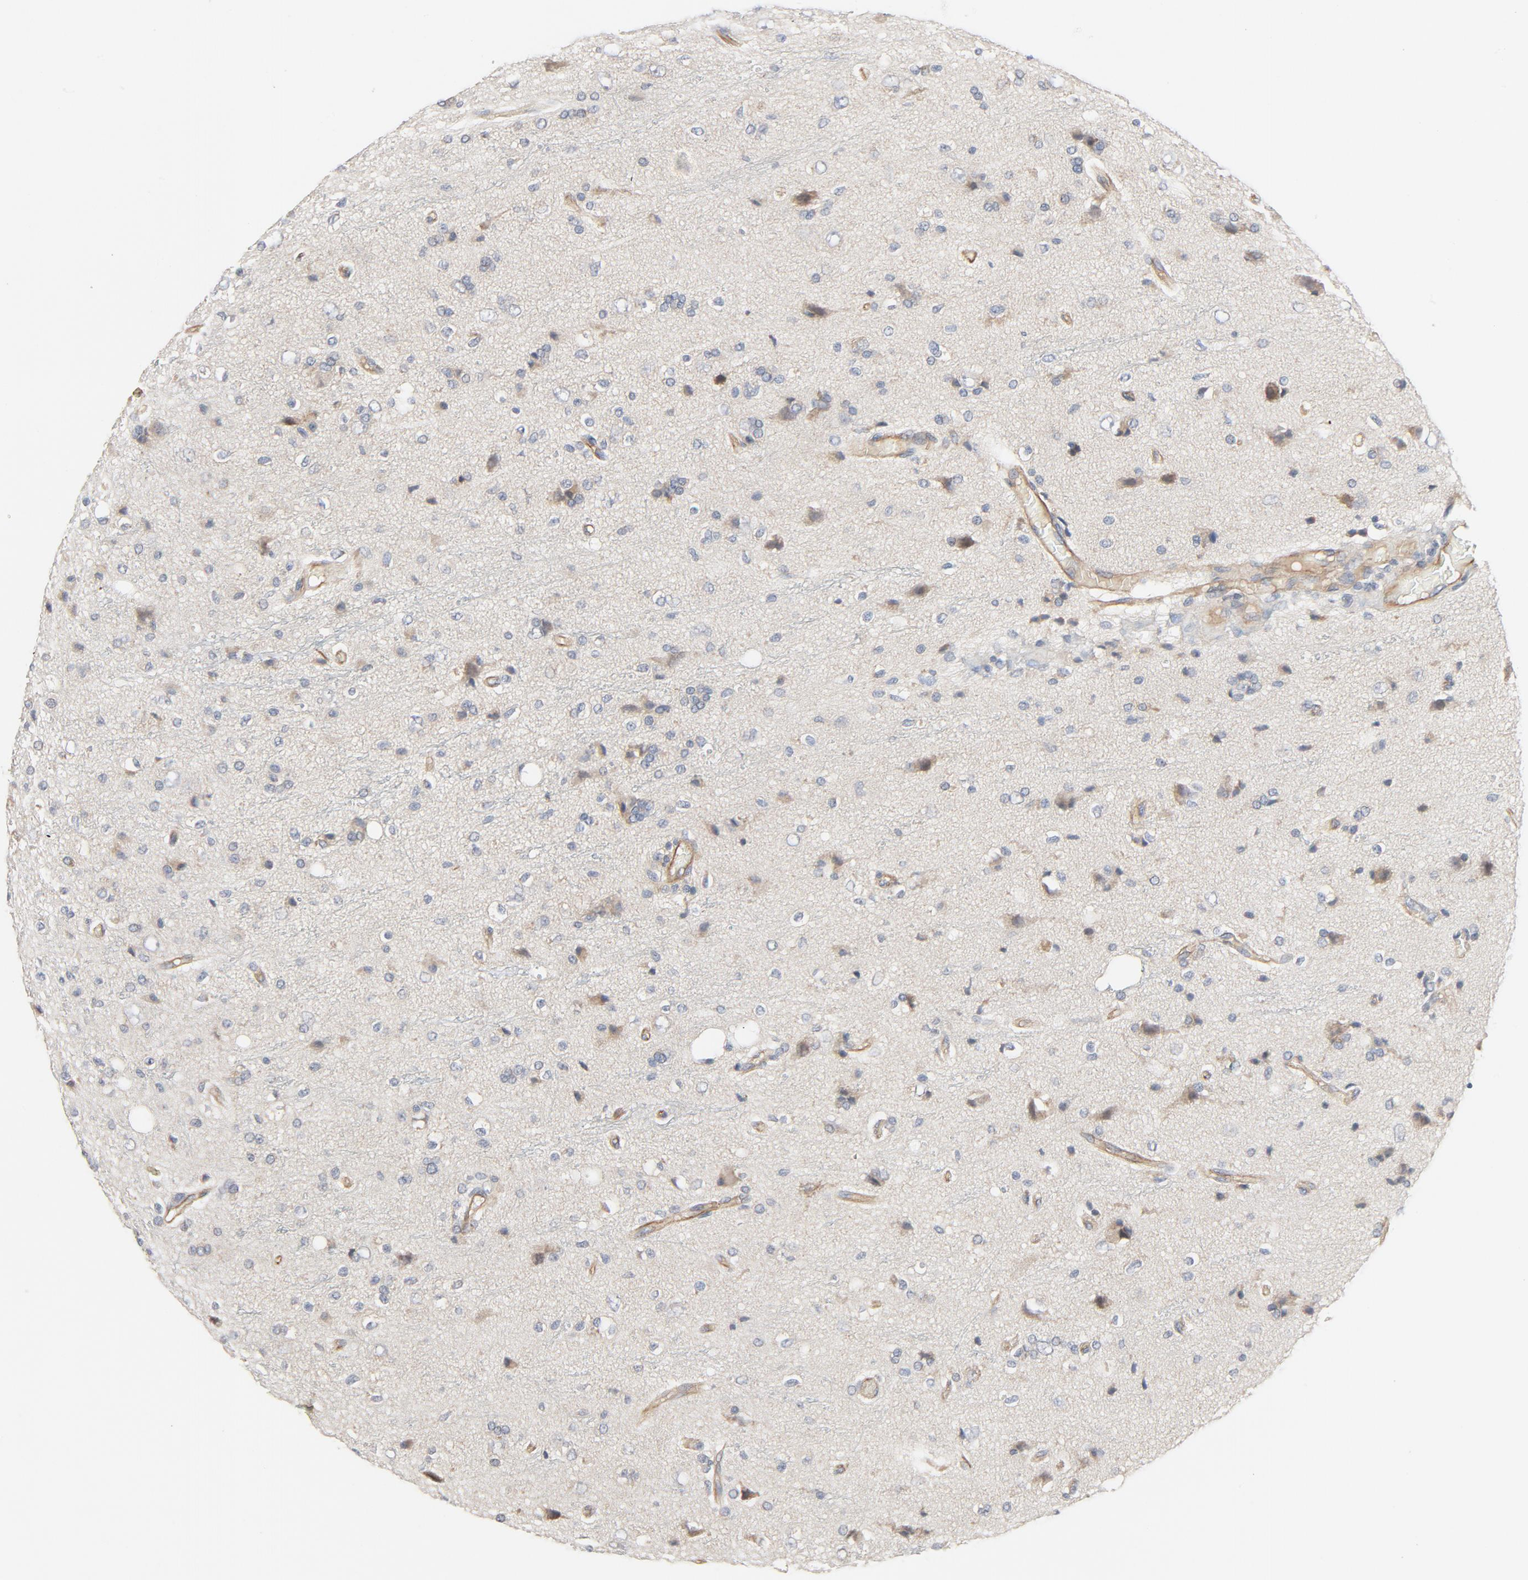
{"staining": {"intensity": "moderate", "quantity": ">75%", "location": "cytoplasmic/membranous"}, "tissue": "glioma", "cell_type": "Tumor cells", "image_type": "cancer", "snomed": [{"axis": "morphology", "description": "Glioma, malignant, High grade"}, {"axis": "topography", "description": "Brain"}], "caption": "Malignant glioma (high-grade) tissue displays moderate cytoplasmic/membranous staining in approximately >75% of tumor cells, visualized by immunohistochemistry.", "gene": "TRIOBP", "patient": {"sex": "male", "age": 47}}